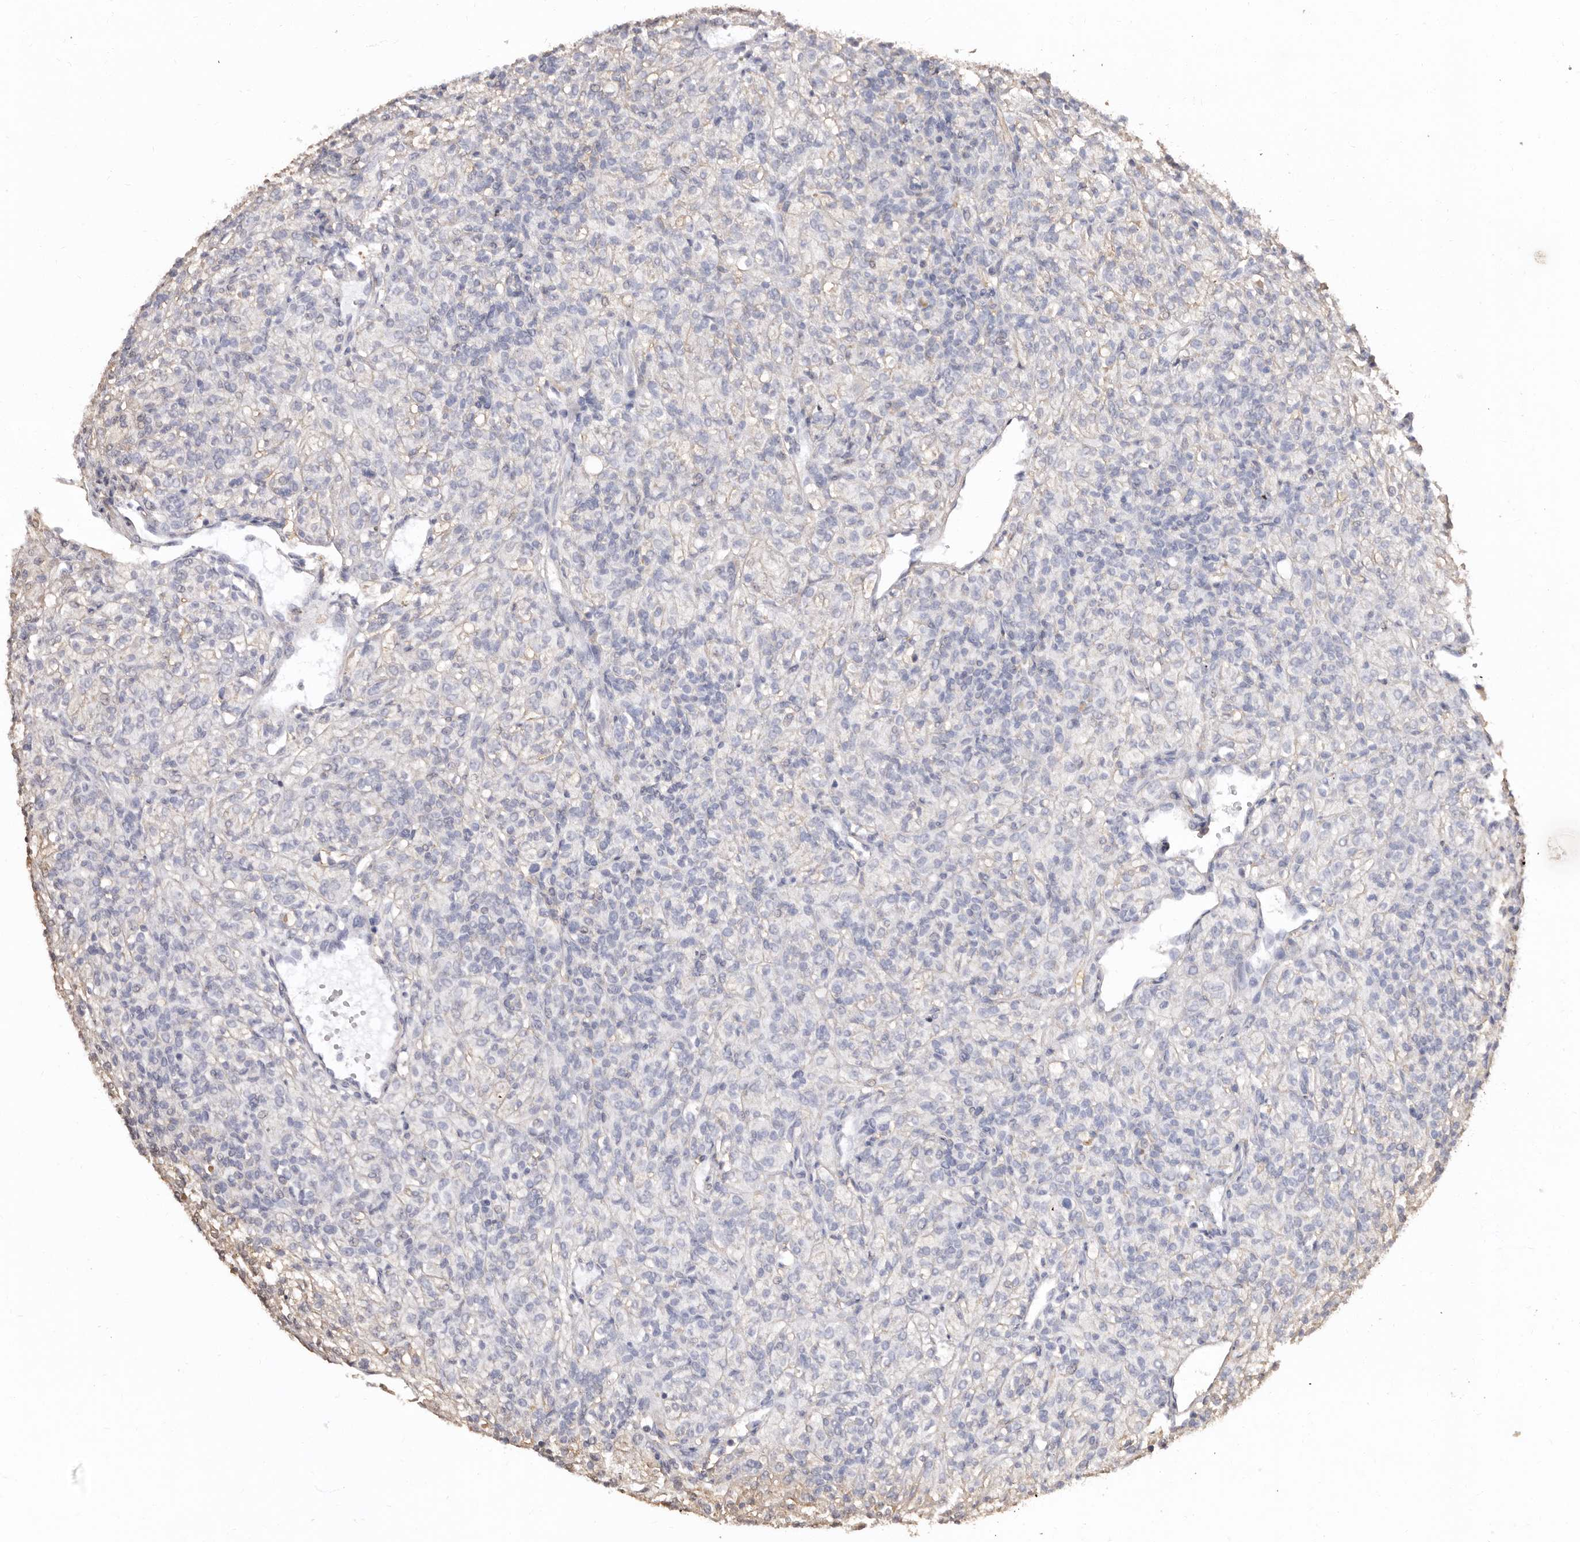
{"staining": {"intensity": "negative", "quantity": "none", "location": "none"}, "tissue": "renal cancer", "cell_type": "Tumor cells", "image_type": "cancer", "snomed": [{"axis": "morphology", "description": "Adenocarcinoma, NOS"}, {"axis": "topography", "description": "Kidney"}], "caption": "An immunohistochemistry photomicrograph of renal adenocarcinoma is shown. There is no staining in tumor cells of renal adenocarcinoma.", "gene": "COQ8B", "patient": {"sex": "male", "age": 77}}